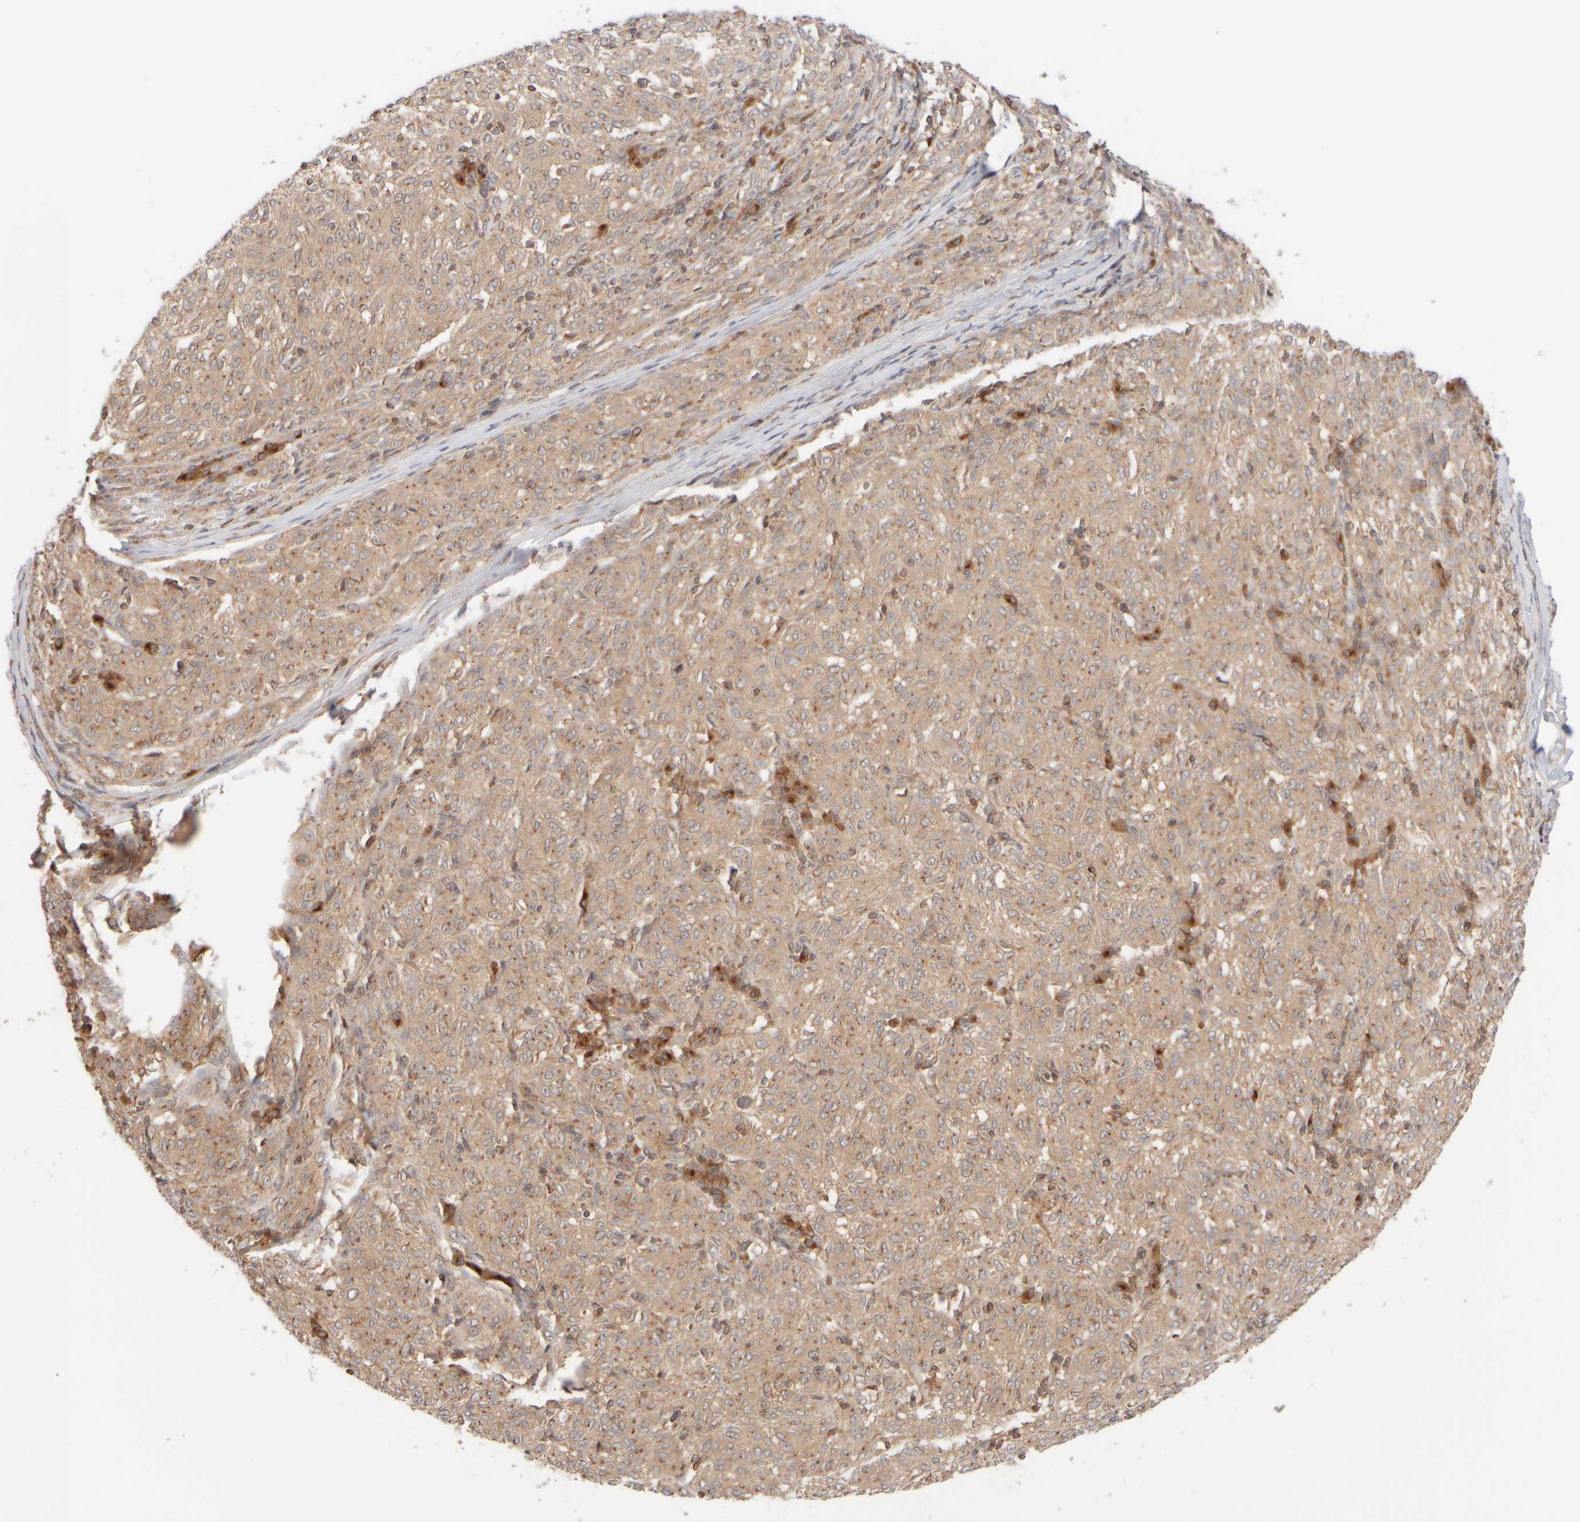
{"staining": {"intensity": "weak", "quantity": ">75%", "location": "cytoplasmic/membranous"}, "tissue": "melanoma", "cell_type": "Tumor cells", "image_type": "cancer", "snomed": [{"axis": "morphology", "description": "Malignant melanoma, NOS"}, {"axis": "topography", "description": "Skin"}], "caption": "High-power microscopy captured an IHC micrograph of melanoma, revealing weak cytoplasmic/membranous expression in approximately >75% of tumor cells.", "gene": "RABEP1", "patient": {"sex": "female", "age": 72}}